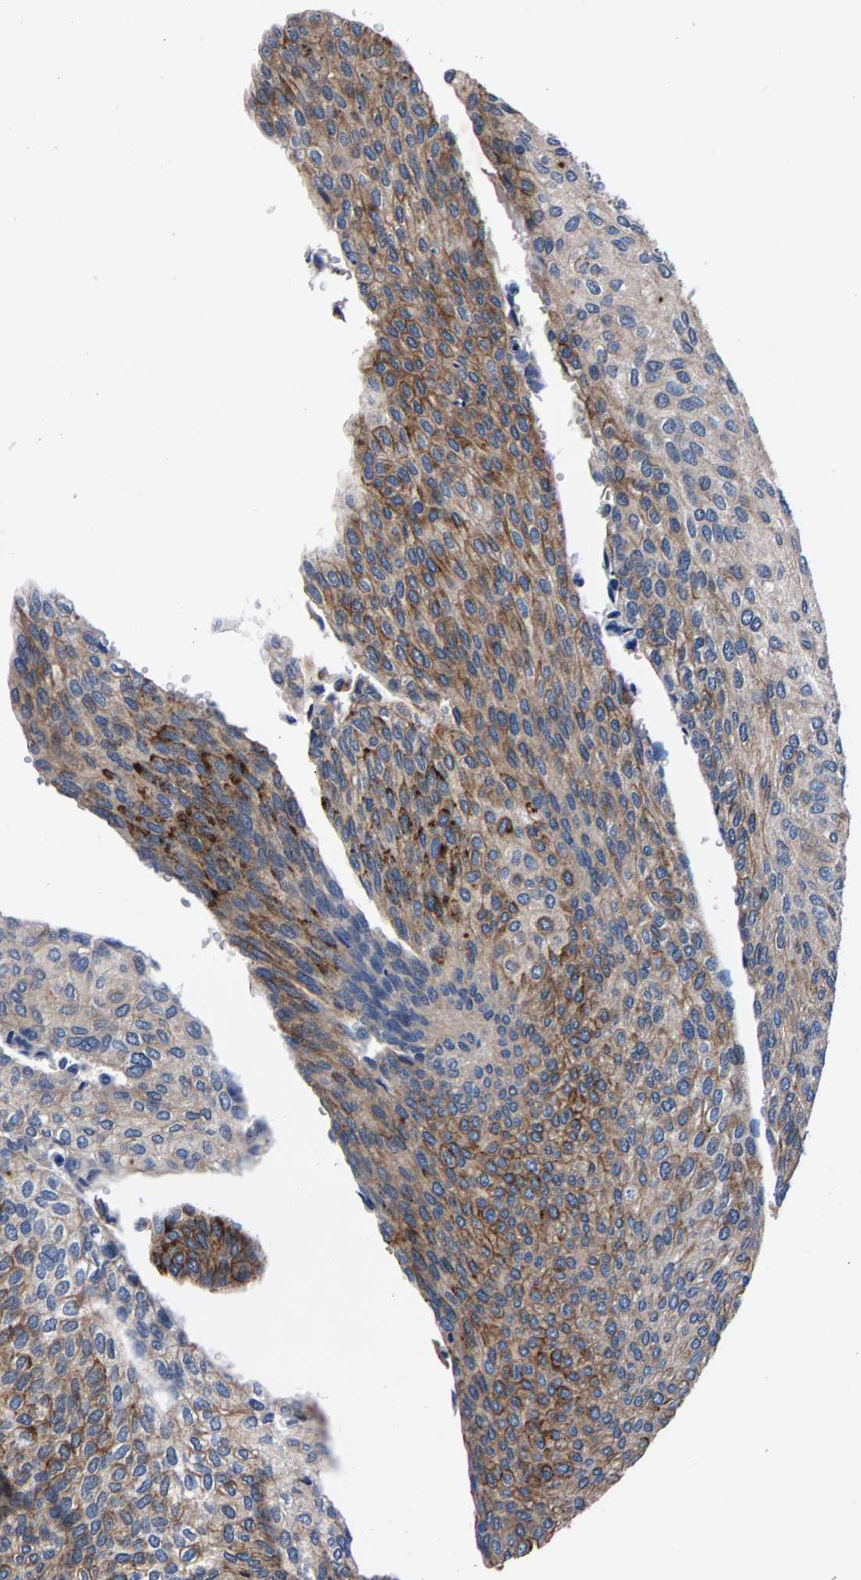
{"staining": {"intensity": "moderate", "quantity": "25%-75%", "location": "cytoplasmic/membranous"}, "tissue": "urothelial cancer", "cell_type": "Tumor cells", "image_type": "cancer", "snomed": [{"axis": "morphology", "description": "Urothelial carcinoma, Low grade"}, {"axis": "topography", "description": "Urinary bladder"}], "caption": "DAB immunohistochemical staining of urothelial cancer shows moderate cytoplasmic/membranous protein expression in approximately 25%-75% of tumor cells. The protein of interest is stained brown, and the nuclei are stained in blue (DAB IHC with brightfield microscopy, high magnification).", "gene": "PHF24", "patient": {"sex": "female", "age": 79}}